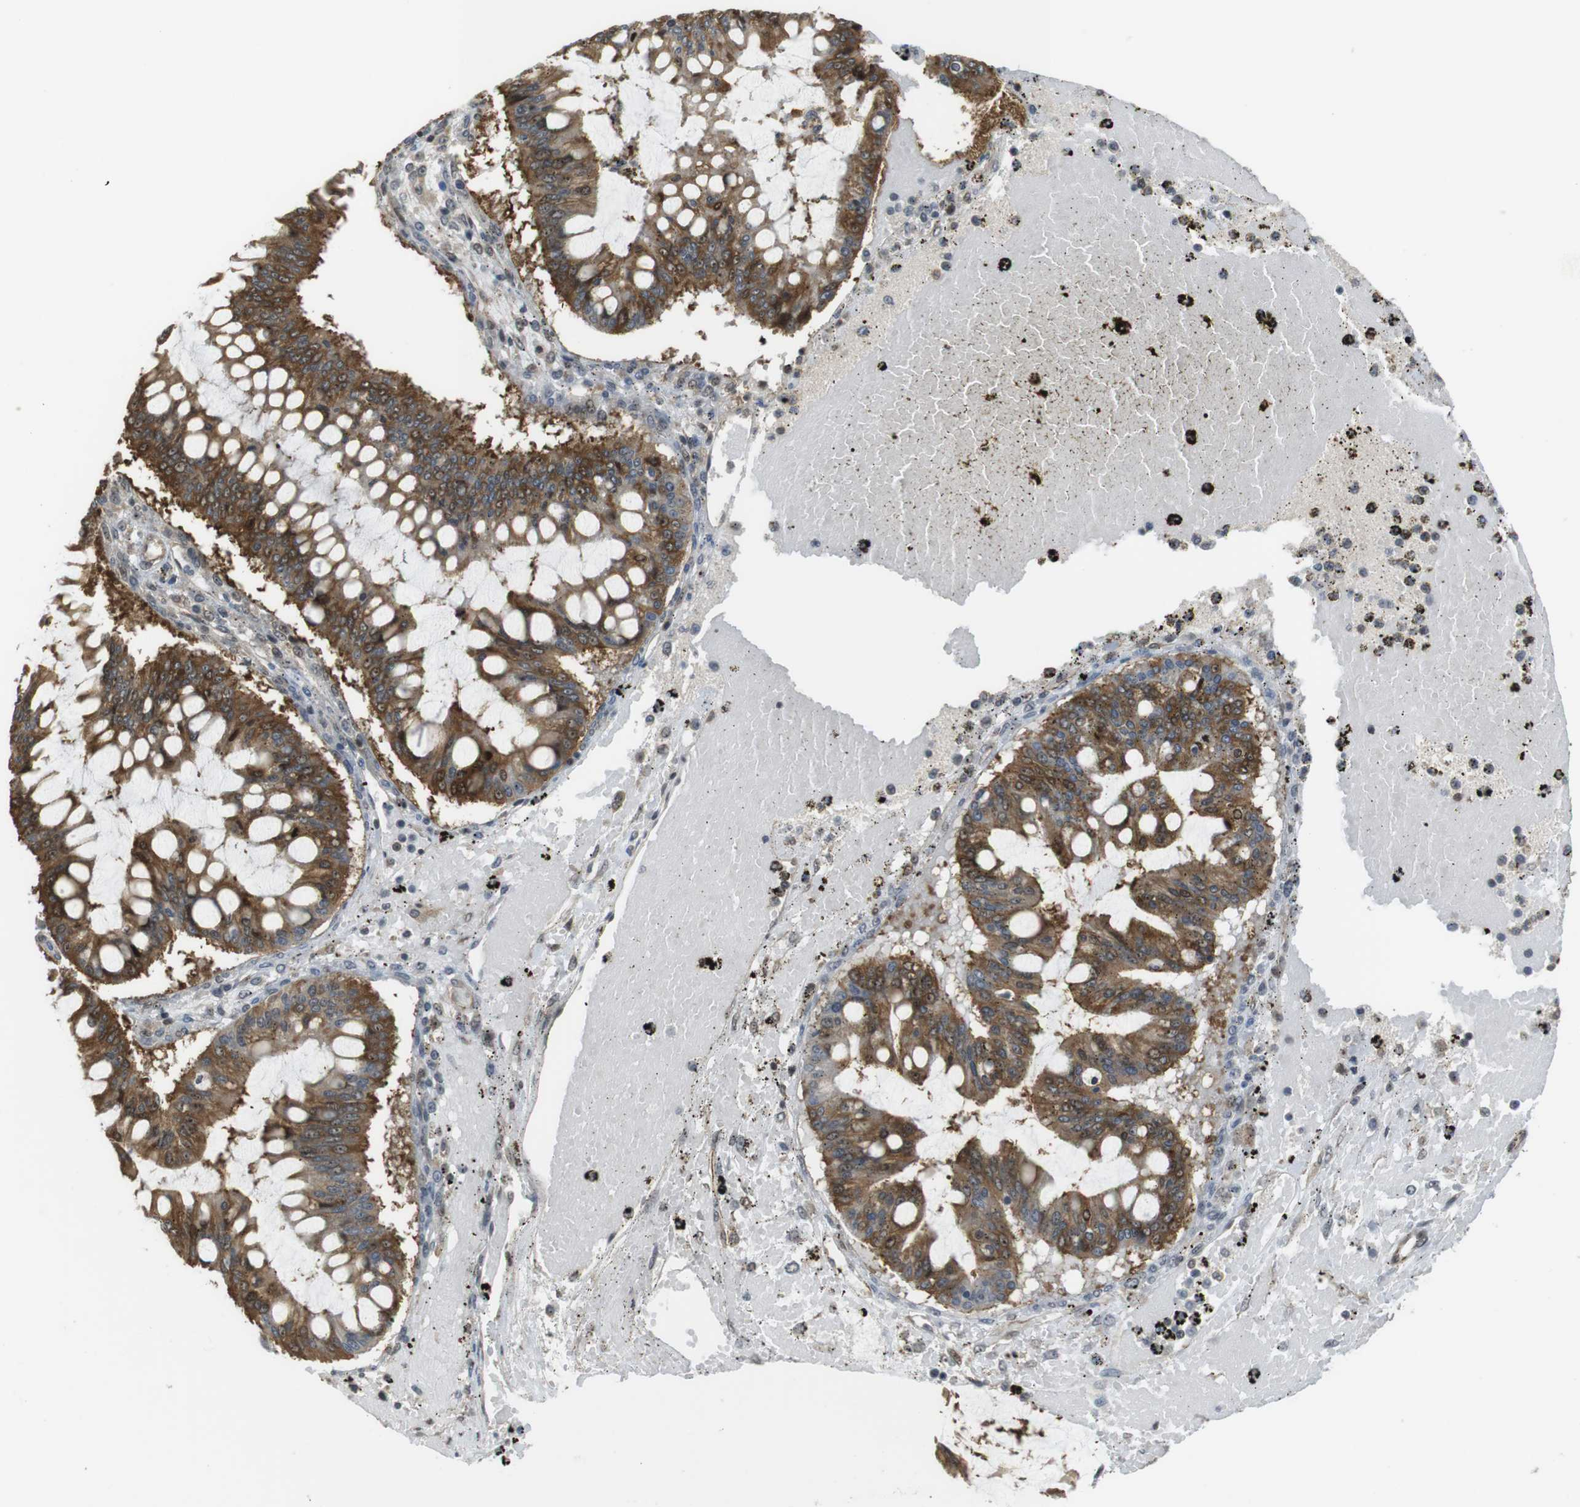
{"staining": {"intensity": "strong", "quantity": ">75%", "location": "cytoplasmic/membranous"}, "tissue": "ovarian cancer", "cell_type": "Tumor cells", "image_type": "cancer", "snomed": [{"axis": "morphology", "description": "Cystadenocarcinoma, mucinous, NOS"}, {"axis": "topography", "description": "Ovary"}], "caption": "Protein expression analysis of human mucinous cystadenocarcinoma (ovarian) reveals strong cytoplasmic/membranous expression in approximately >75% of tumor cells.", "gene": "CC2D1A", "patient": {"sex": "female", "age": 73}}